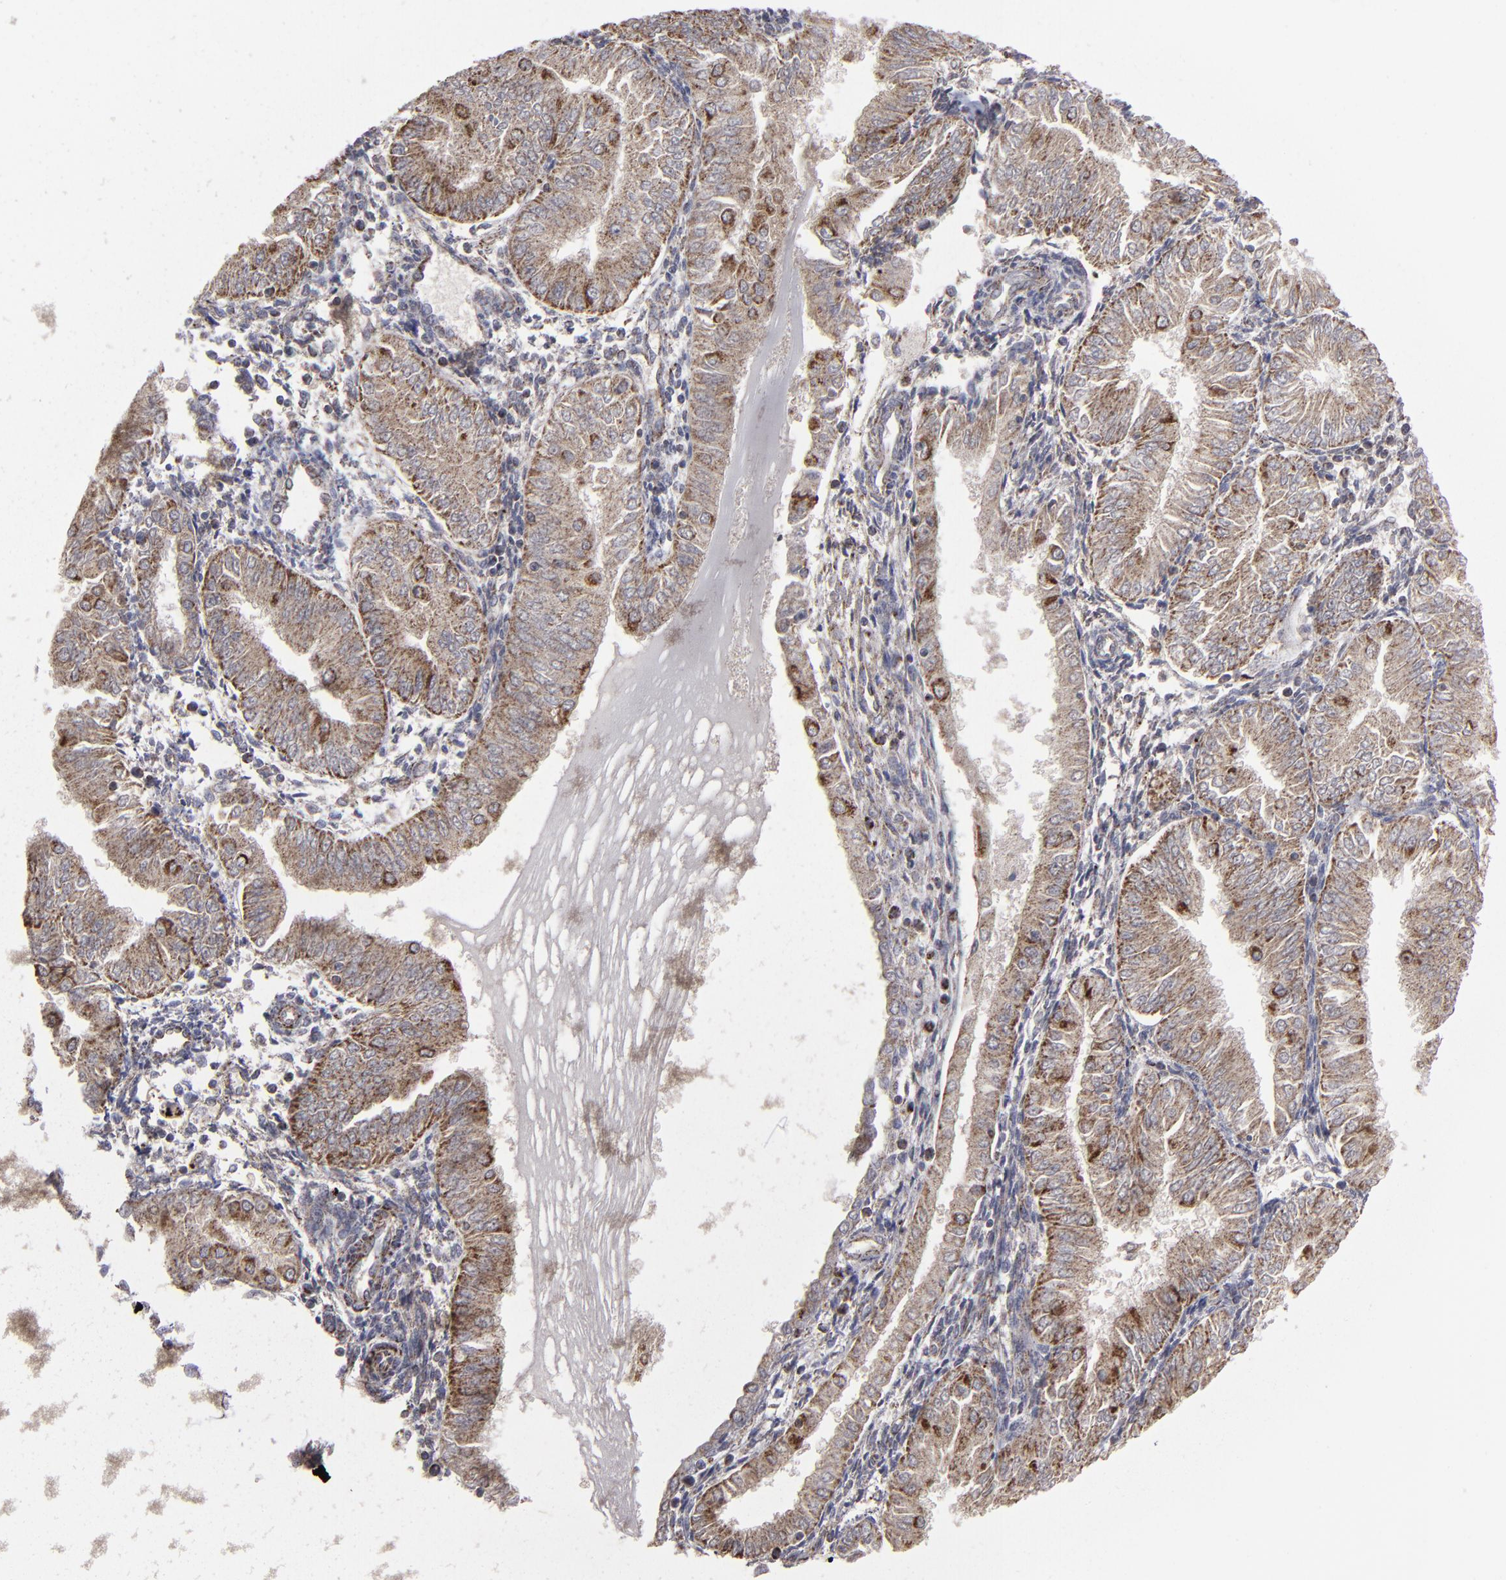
{"staining": {"intensity": "strong", "quantity": "25%-75%", "location": "cytoplasmic/membranous"}, "tissue": "endometrial cancer", "cell_type": "Tumor cells", "image_type": "cancer", "snomed": [{"axis": "morphology", "description": "Adenocarcinoma, NOS"}, {"axis": "topography", "description": "Endometrium"}], "caption": "Protein staining demonstrates strong cytoplasmic/membranous expression in approximately 25%-75% of tumor cells in endometrial adenocarcinoma.", "gene": "MYOM2", "patient": {"sex": "female", "age": 53}}